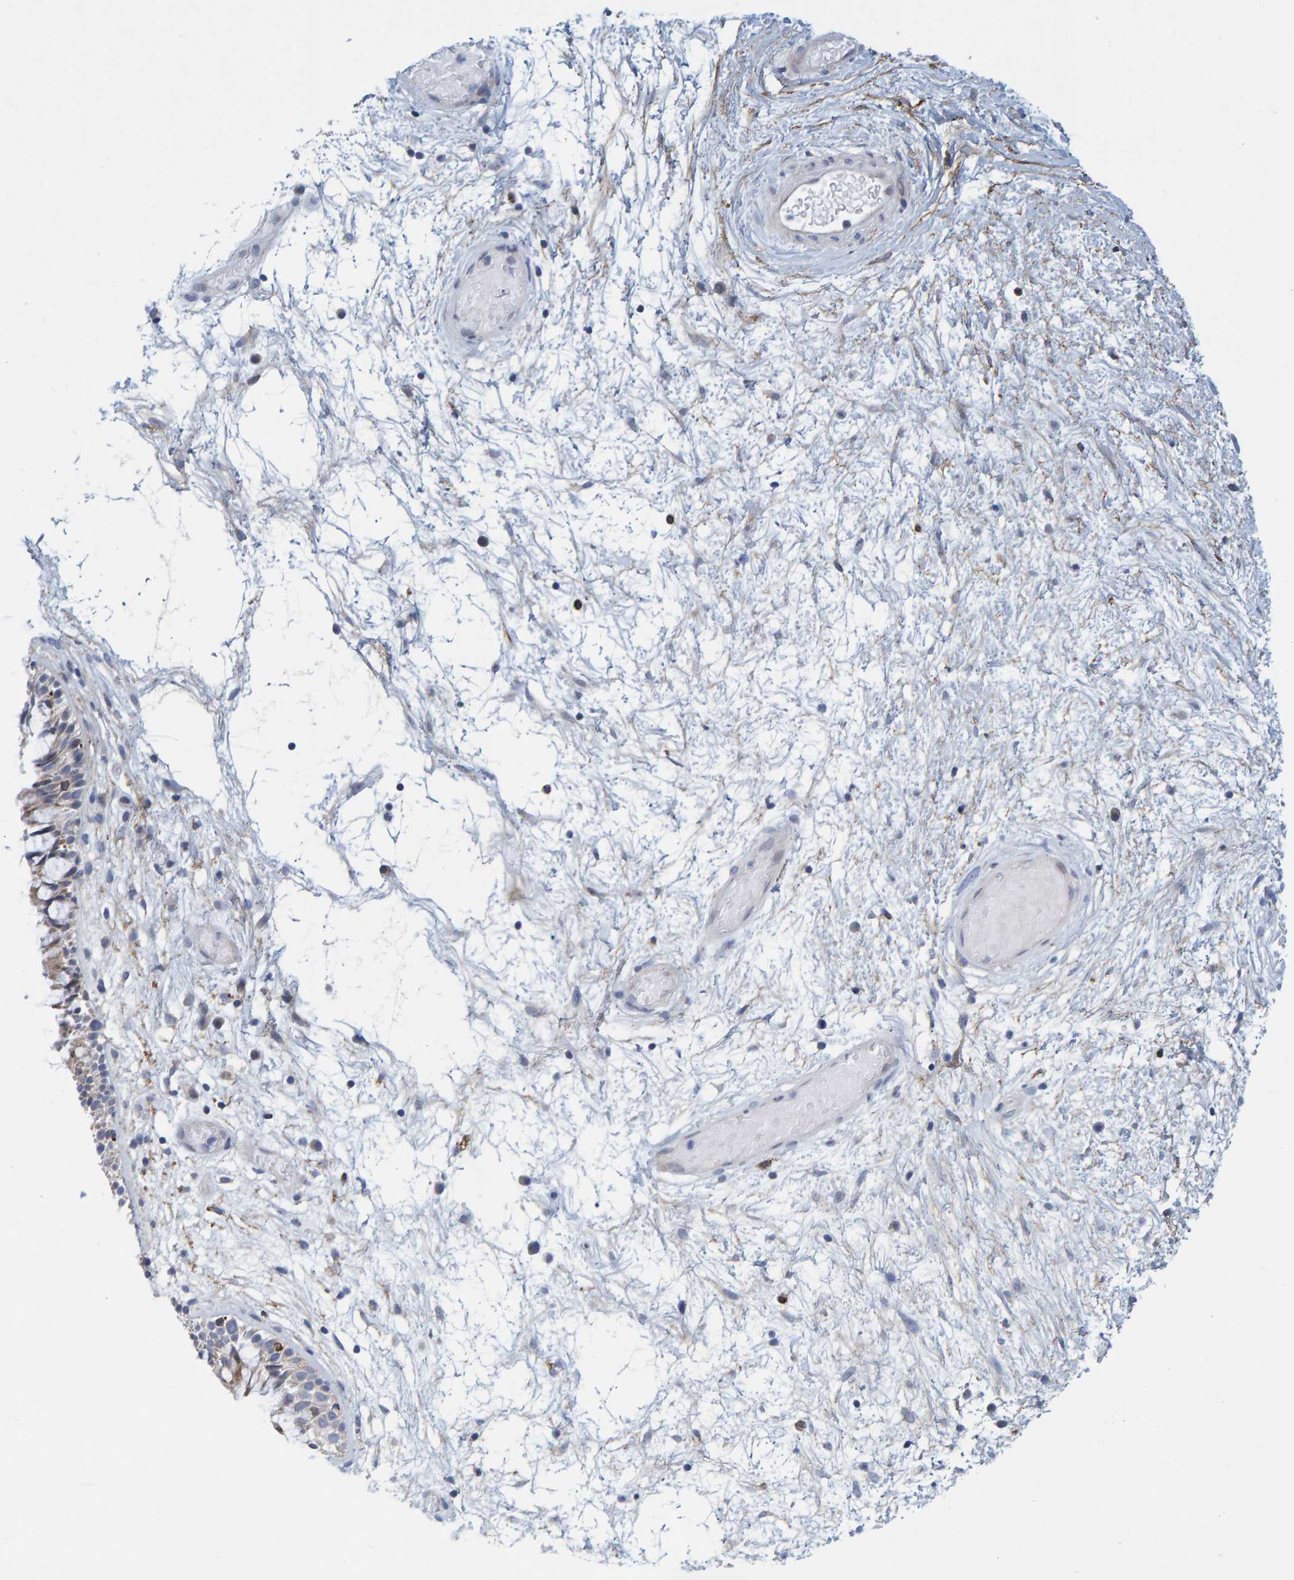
{"staining": {"intensity": "weak", "quantity": "<25%", "location": "cytoplasmic/membranous"}, "tissue": "nasopharynx", "cell_type": "Respiratory epithelial cells", "image_type": "normal", "snomed": [{"axis": "morphology", "description": "Normal tissue, NOS"}, {"axis": "morphology", "description": "Inflammation, NOS"}, {"axis": "topography", "description": "Nasopharynx"}], "caption": "Immunohistochemistry of unremarkable human nasopharynx displays no staining in respiratory epithelial cells.", "gene": "ZC3H3", "patient": {"sex": "male", "age": 48}}